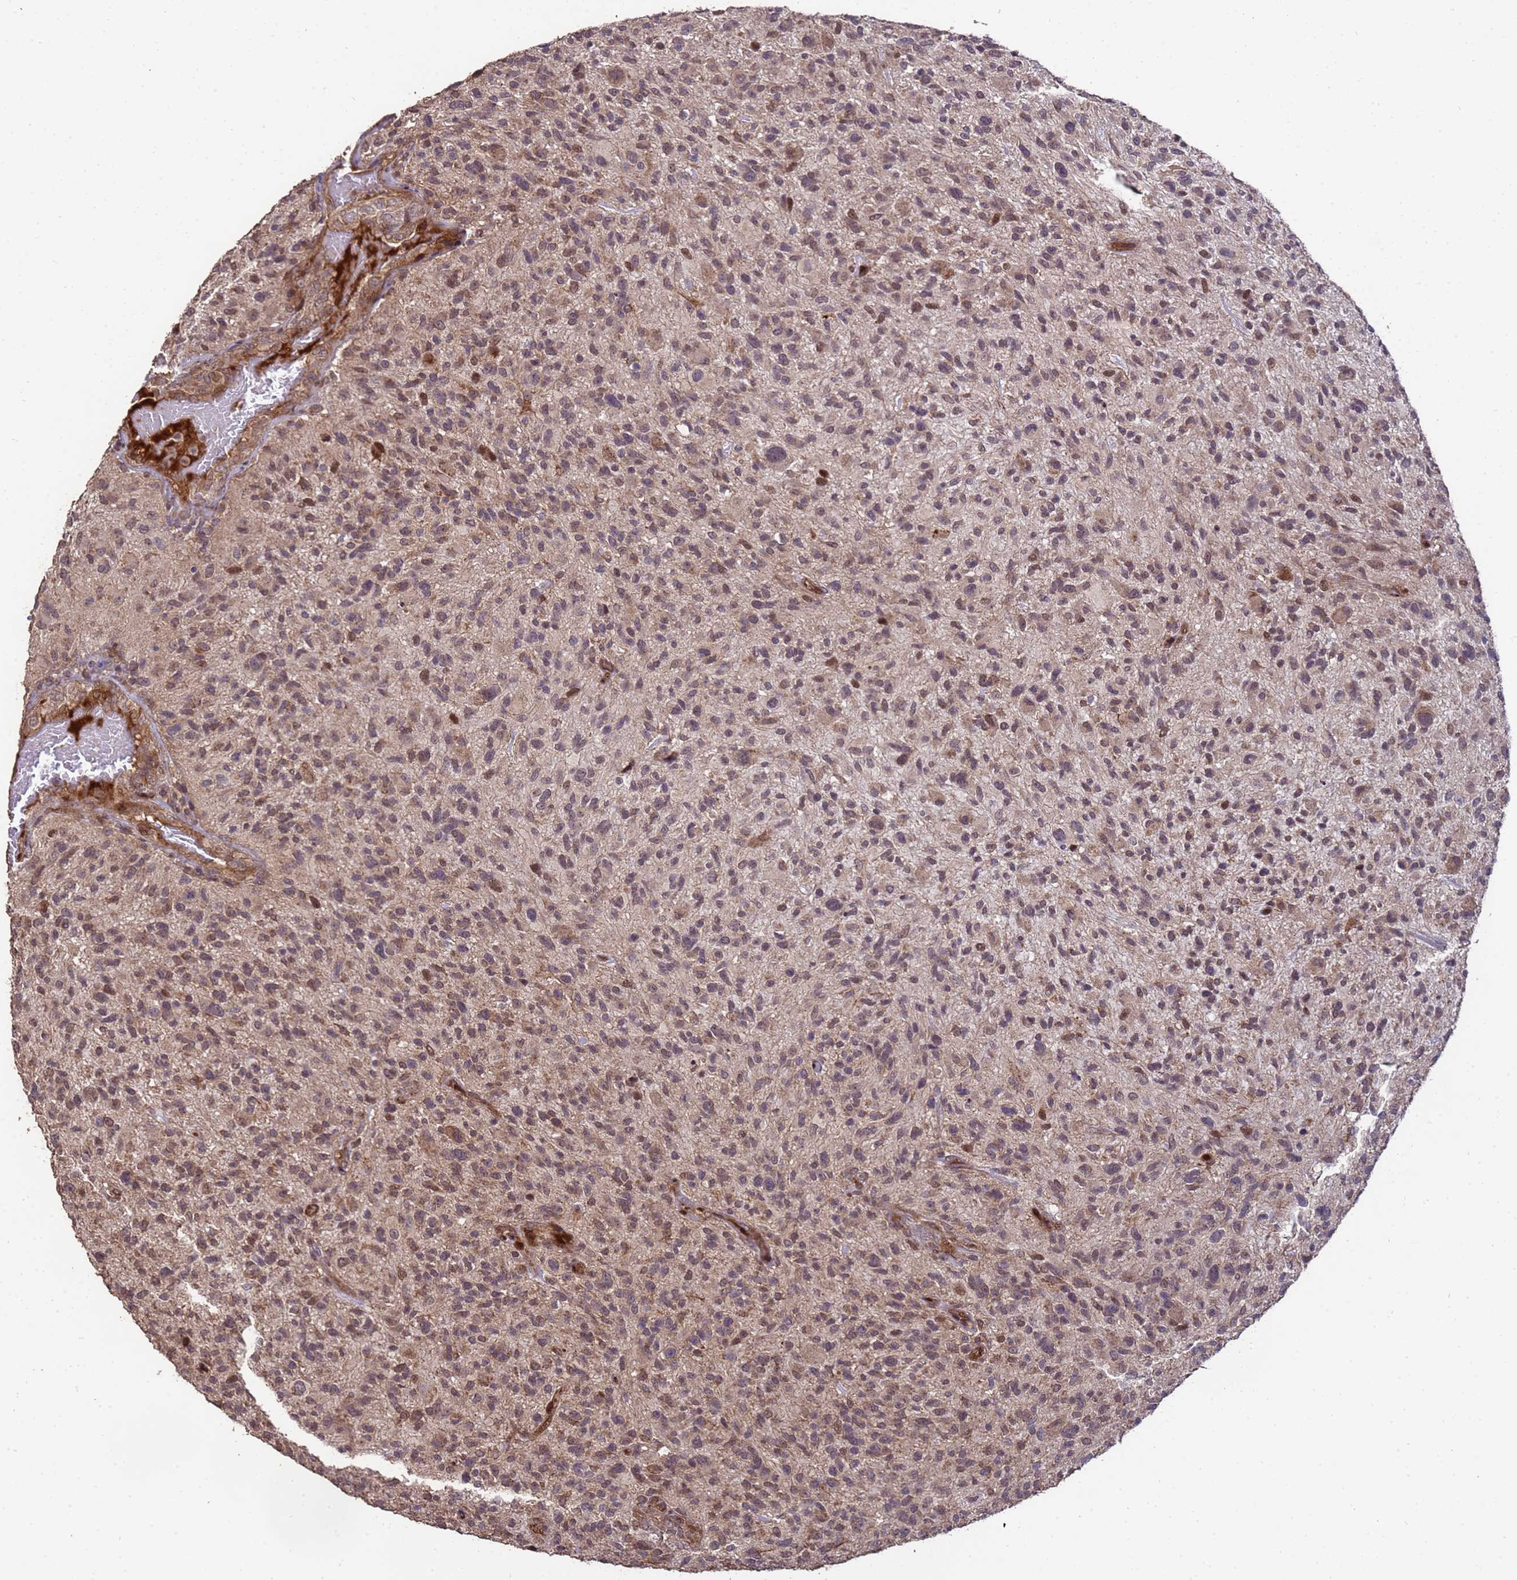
{"staining": {"intensity": "moderate", "quantity": ">75%", "location": "cytoplasmic/membranous,nuclear"}, "tissue": "glioma", "cell_type": "Tumor cells", "image_type": "cancer", "snomed": [{"axis": "morphology", "description": "Glioma, malignant, High grade"}, {"axis": "topography", "description": "Brain"}], "caption": "A photomicrograph of glioma stained for a protein demonstrates moderate cytoplasmic/membranous and nuclear brown staining in tumor cells.", "gene": "PRODH", "patient": {"sex": "male", "age": 47}}